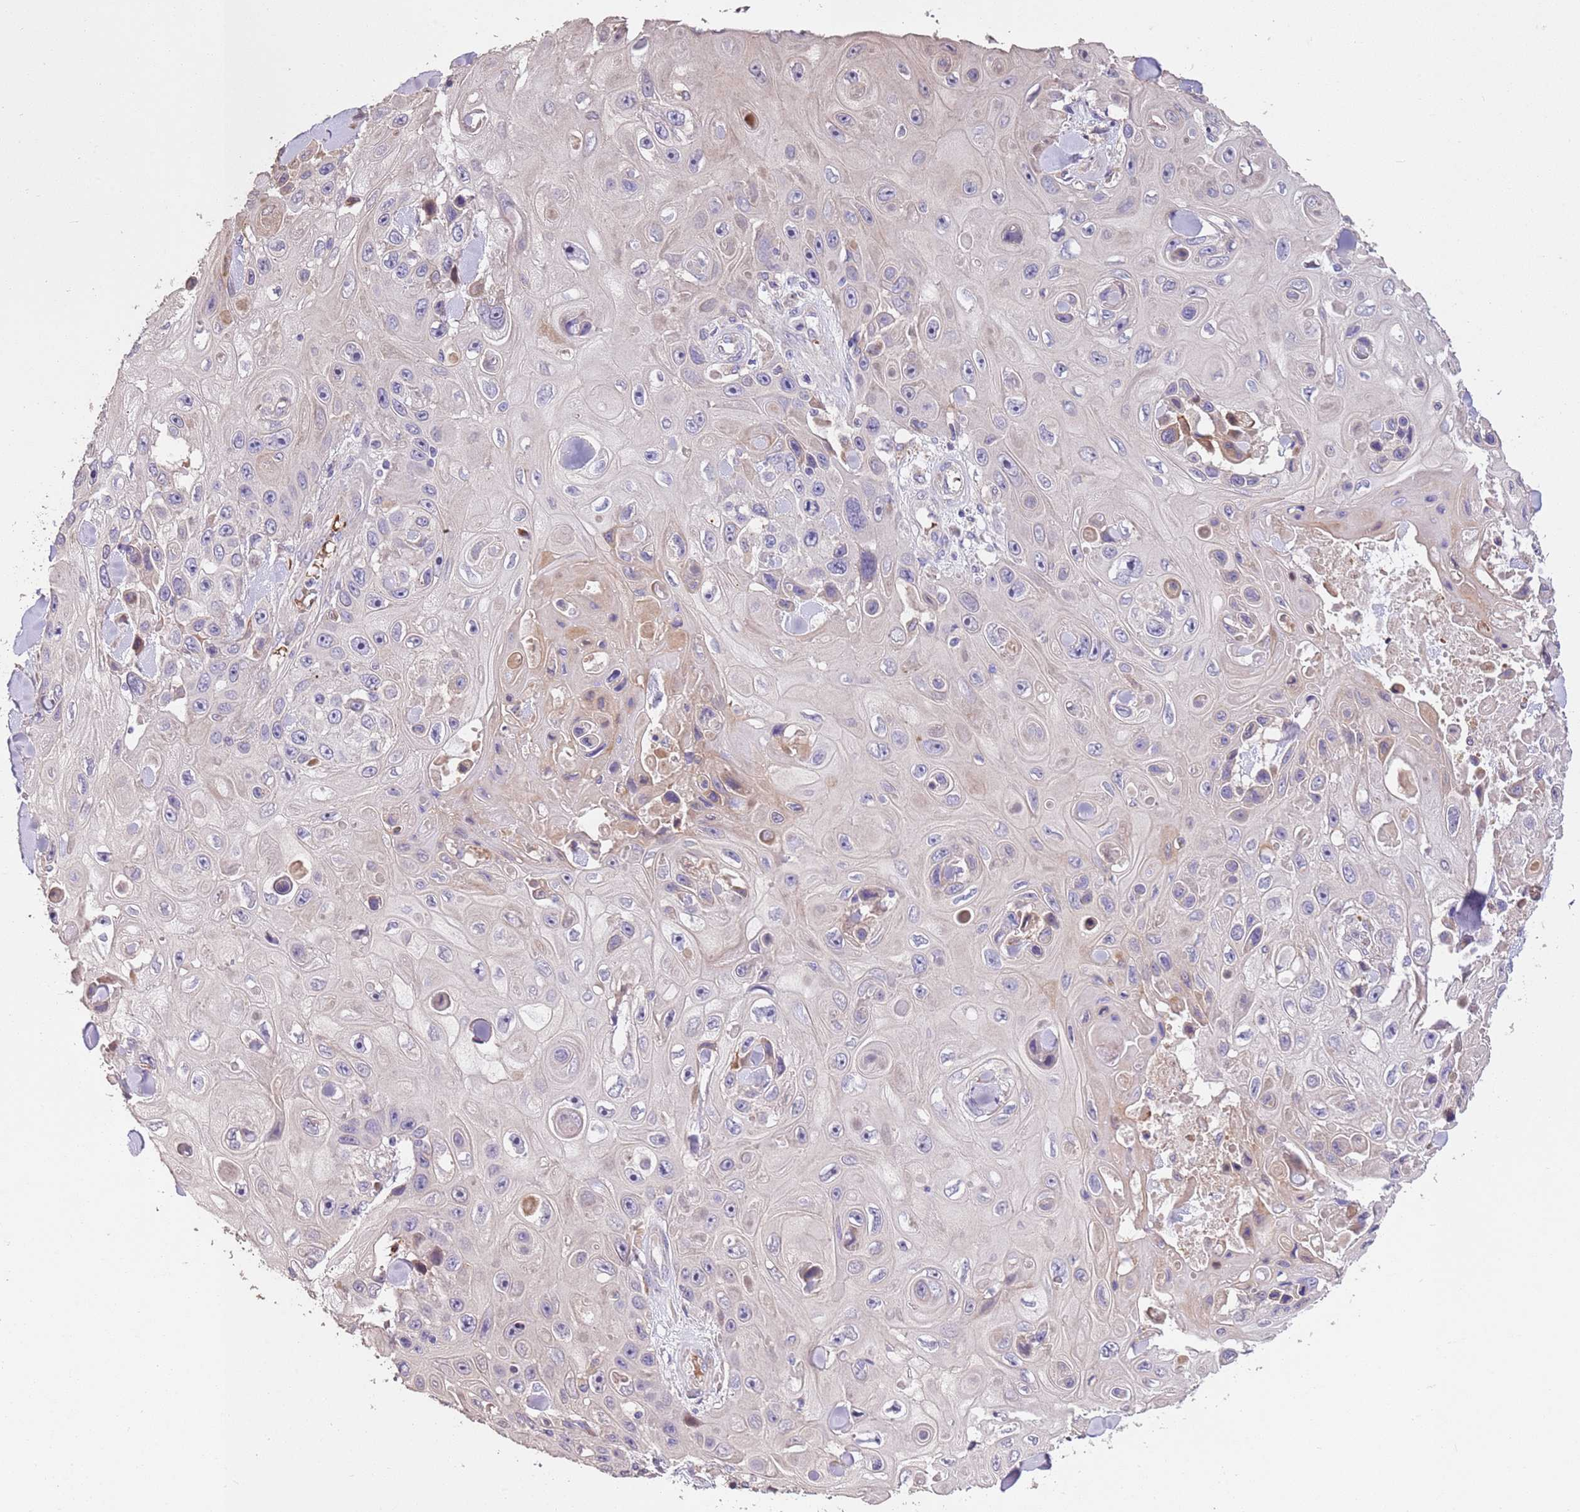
{"staining": {"intensity": "negative", "quantity": "none", "location": "none"}, "tissue": "skin cancer", "cell_type": "Tumor cells", "image_type": "cancer", "snomed": [{"axis": "morphology", "description": "Squamous cell carcinoma, NOS"}, {"axis": "topography", "description": "Skin"}], "caption": "IHC of human squamous cell carcinoma (skin) shows no expression in tumor cells.", "gene": "PIGA", "patient": {"sex": "male", "age": 82}}